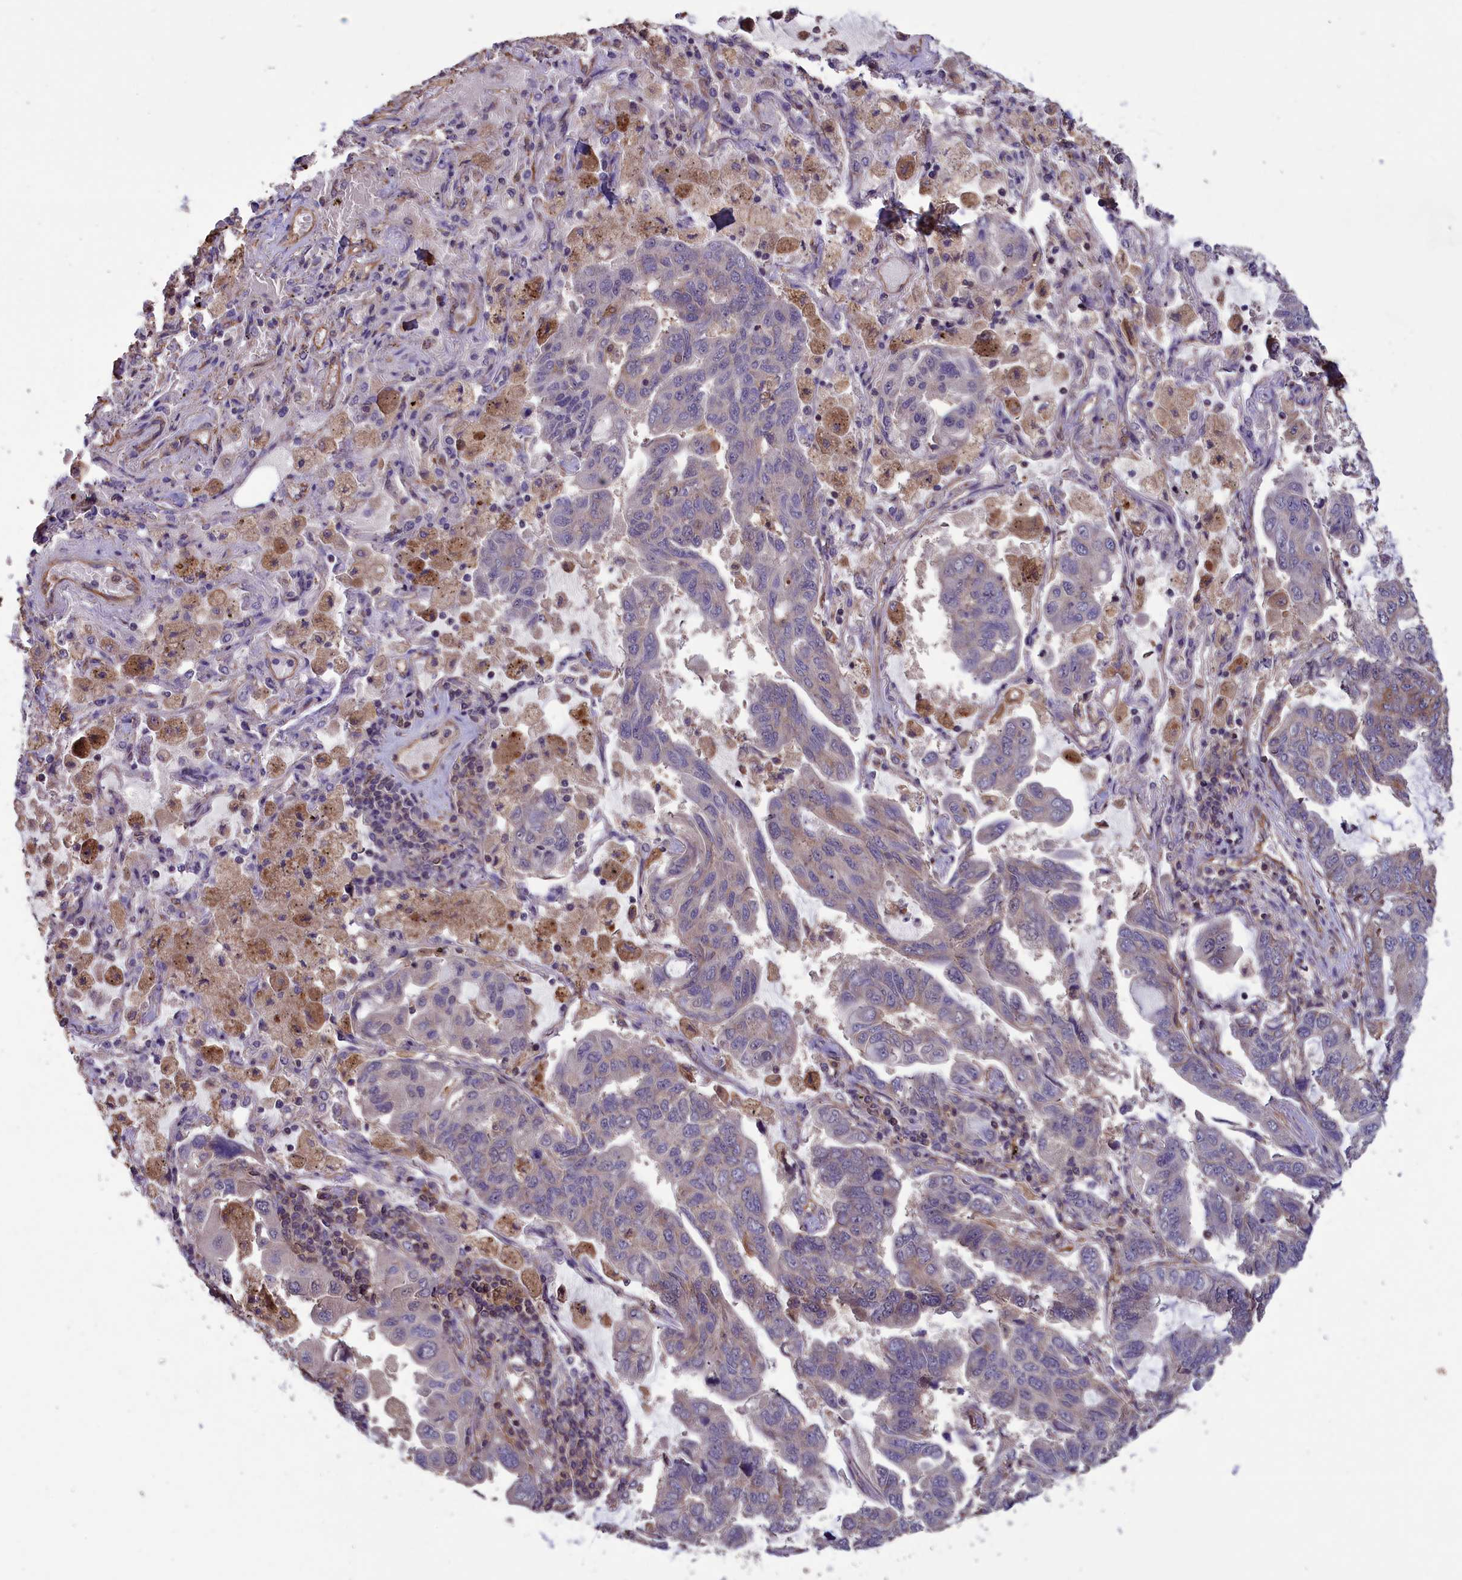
{"staining": {"intensity": "negative", "quantity": "none", "location": "none"}, "tissue": "lung cancer", "cell_type": "Tumor cells", "image_type": "cancer", "snomed": [{"axis": "morphology", "description": "Adenocarcinoma, NOS"}, {"axis": "topography", "description": "Lung"}], "caption": "Immunohistochemistry (IHC) of human adenocarcinoma (lung) displays no positivity in tumor cells.", "gene": "DAPK3", "patient": {"sex": "male", "age": 64}}